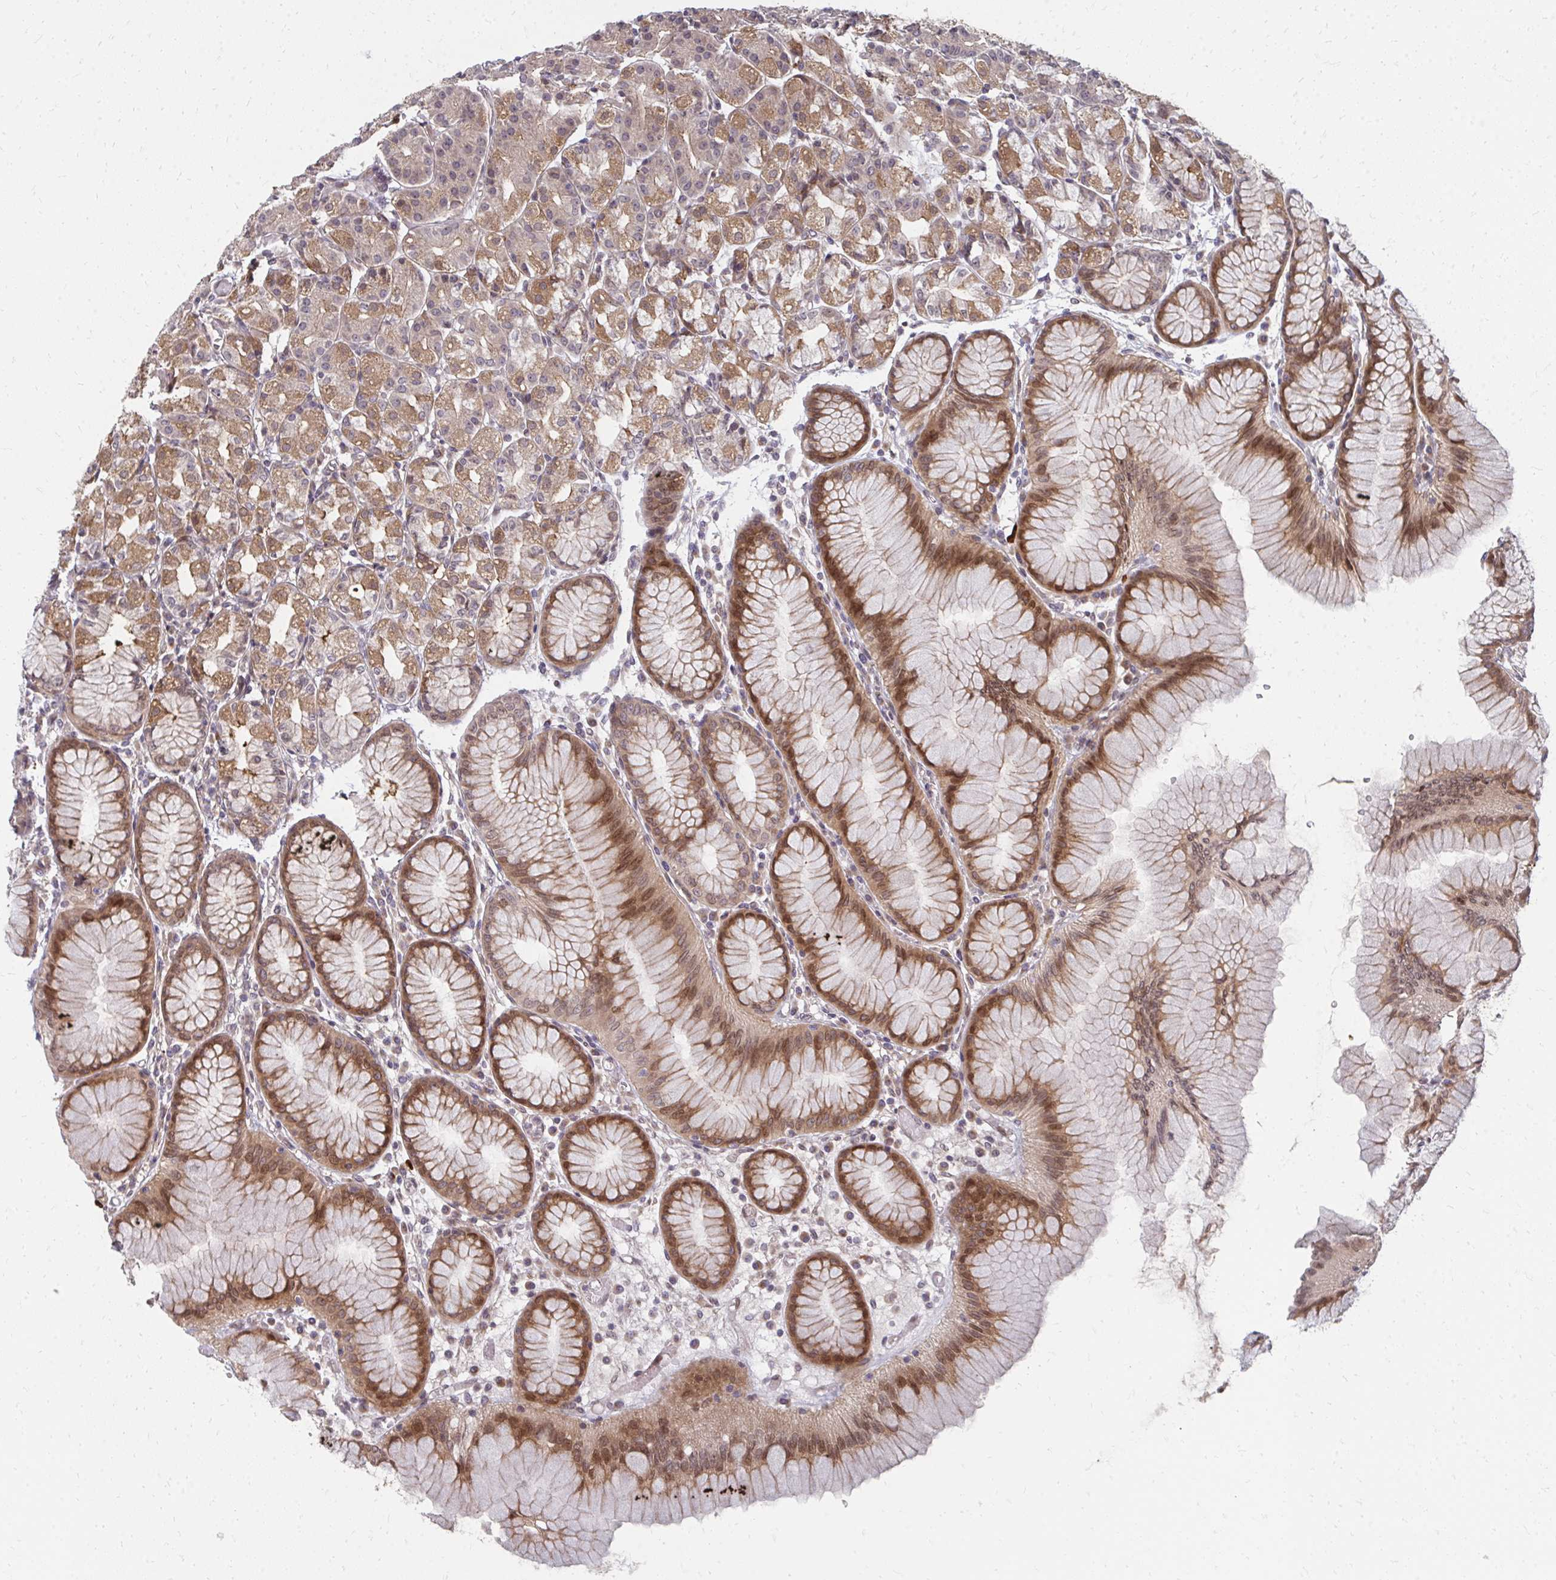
{"staining": {"intensity": "moderate", "quantity": ">75%", "location": "cytoplasmic/membranous,nuclear"}, "tissue": "stomach", "cell_type": "Glandular cells", "image_type": "normal", "snomed": [{"axis": "morphology", "description": "Normal tissue, NOS"}, {"axis": "topography", "description": "Stomach"}], "caption": "Immunohistochemical staining of normal stomach exhibits >75% levels of moderate cytoplasmic/membranous,nuclear protein staining in approximately >75% of glandular cells.", "gene": "ZNF285", "patient": {"sex": "female", "age": 57}}